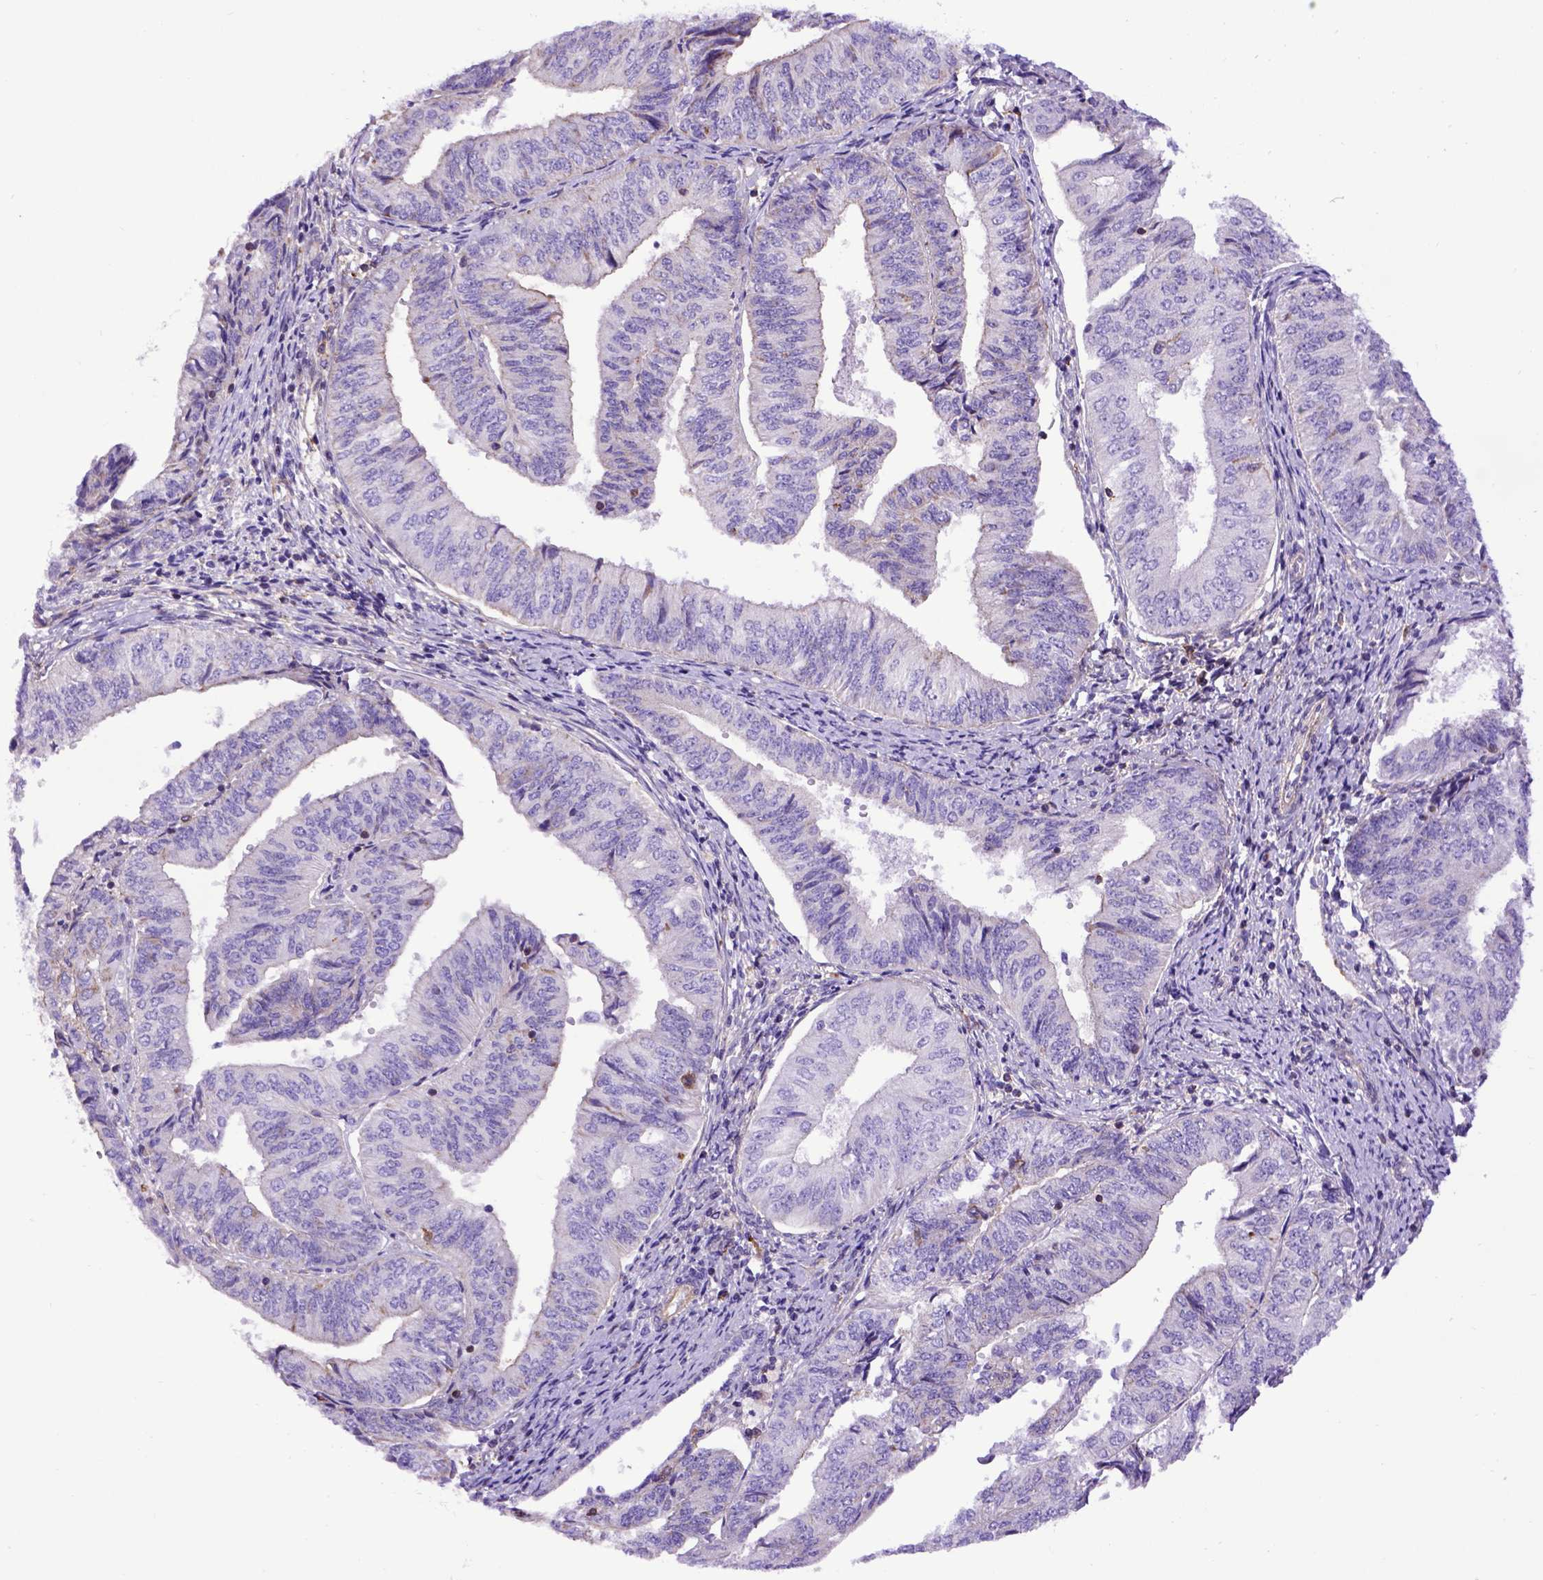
{"staining": {"intensity": "negative", "quantity": "none", "location": "none"}, "tissue": "endometrial cancer", "cell_type": "Tumor cells", "image_type": "cancer", "snomed": [{"axis": "morphology", "description": "Adenocarcinoma, NOS"}, {"axis": "topography", "description": "Endometrium"}], "caption": "Endometrial cancer (adenocarcinoma) stained for a protein using immunohistochemistry (IHC) exhibits no staining tumor cells.", "gene": "ASAH2", "patient": {"sex": "female", "age": 58}}